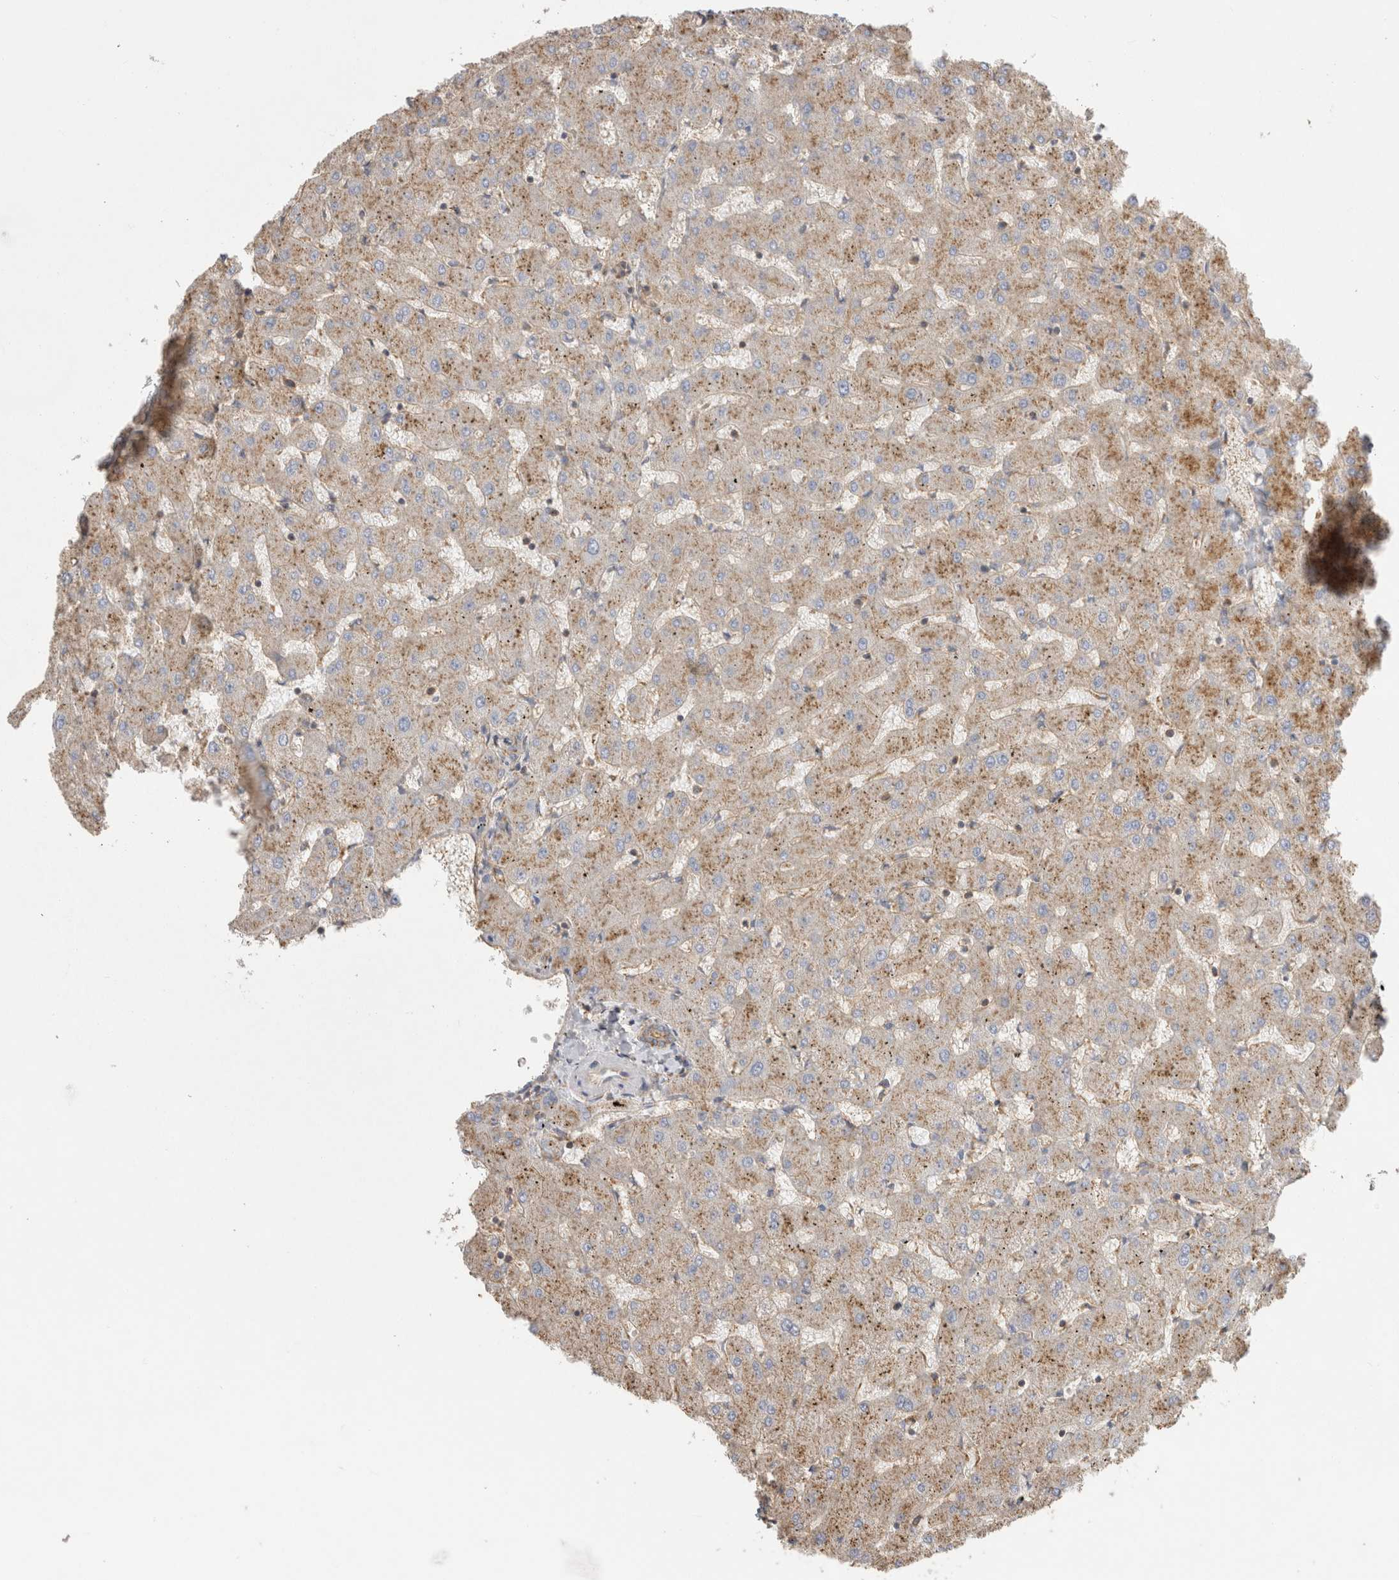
{"staining": {"intensity": "weak", "quantity": "<25%", "location": "cytoplasmic/membranous"}, "tissue": "liver", "cell_type": "Cholangiocytes", "image_type": "normal", "snomed": [{"axis": "morphology", "description": "Normal tissue, NOS"}, {"axis": "topography", "description": "Liver"}], "caption": "An immunohistochemistry (IHC) micrograph of normal liver is shown. There is no staining in cholangiocytes of liver. (Brightfield microscopy of DAB (3,3'-diaminobenzidine) immunohistochemistry (IHC) at high magnification).", "gene": "CHMP6", "patient": {"sex": "female", "age": 63}}